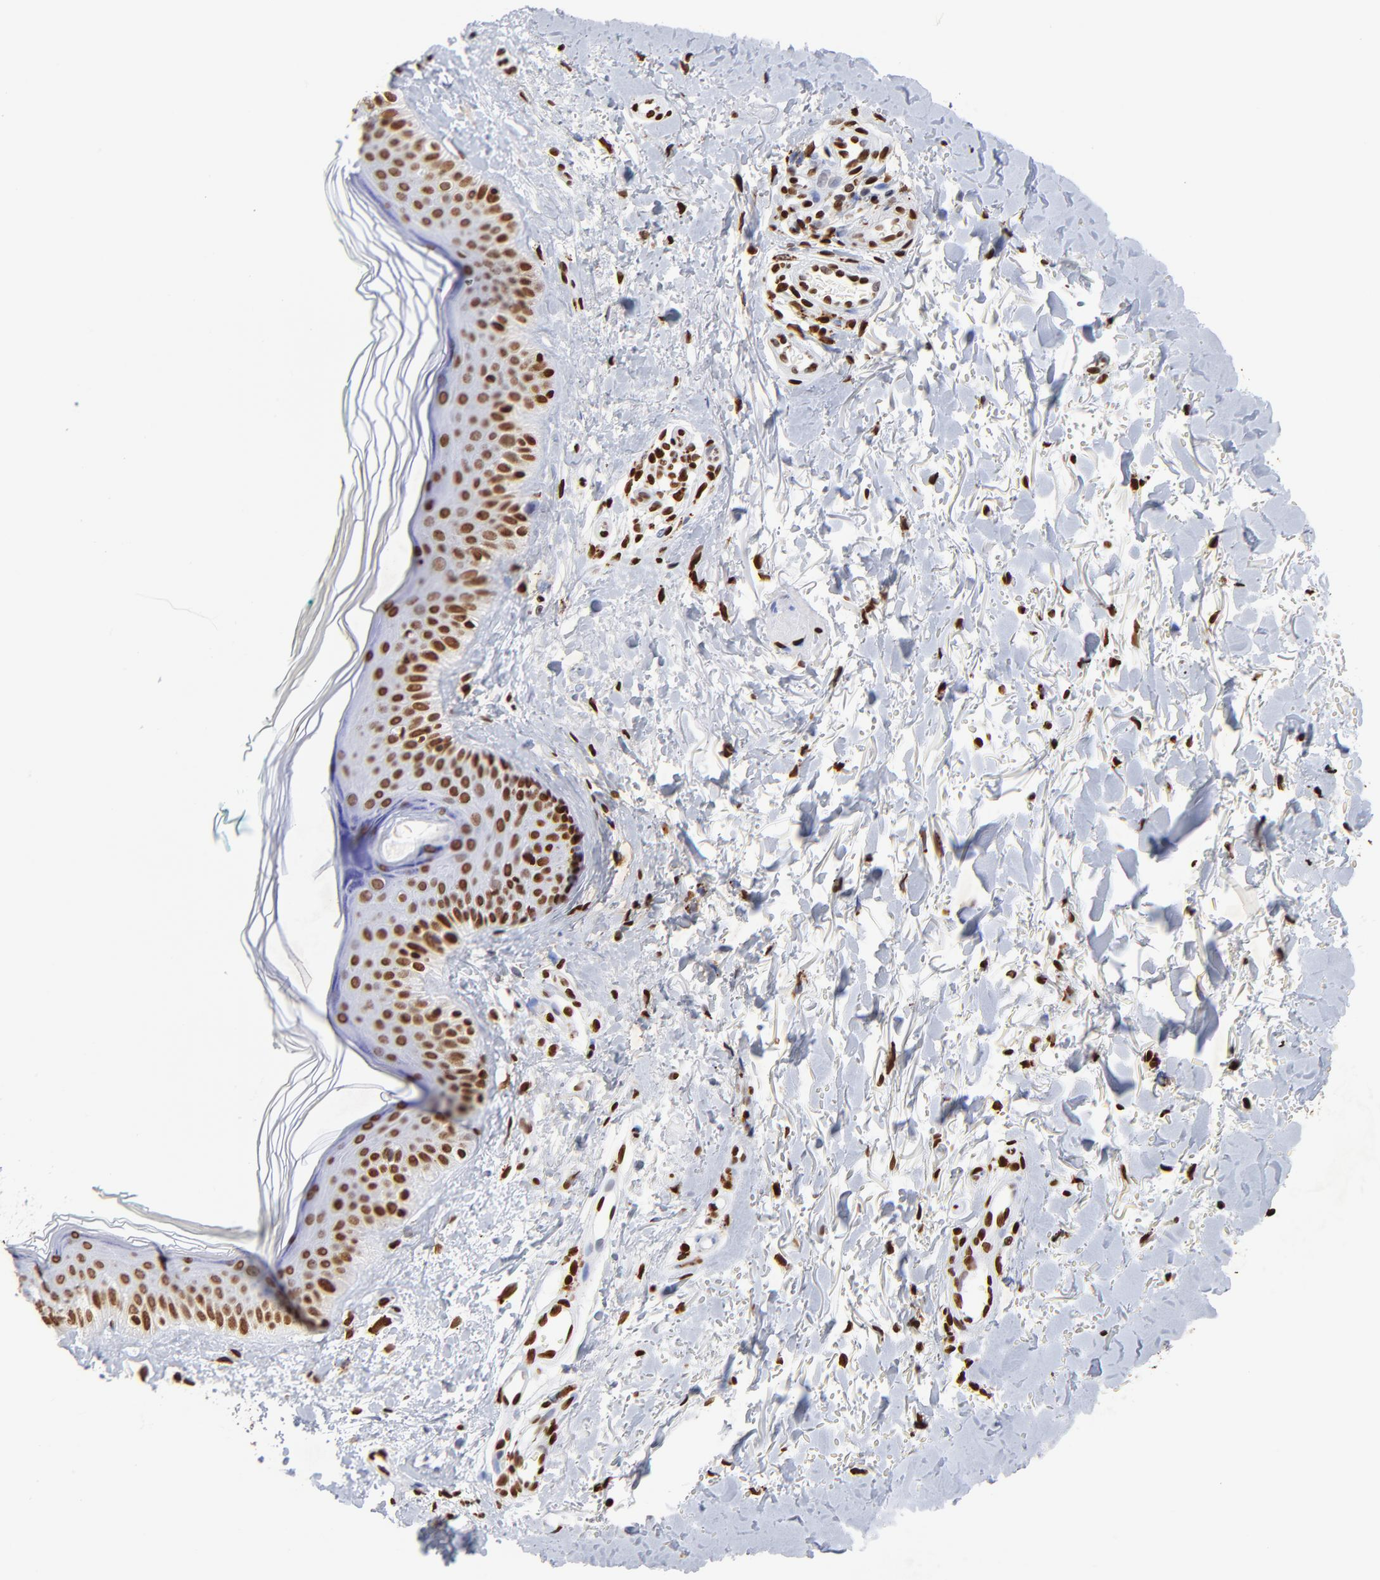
{"staining": {"intensity": "strong", "quantity": "25%-75%", "location": "nuclear"}, "tissue": "skin", "cell_type": "Fibroblasts", "image_type": "normal", "snomed": [{"axis": "morphology", "description": "Normal tissue, NOS"}, {"axis": "topography", "description": "Skin"}], "caption": "Immunohistochemical staining of benign skin demonstrates high levels of strong nuclear expression in about 25%-75% of fibroblasts. (IHC, brightfield microscopy, high magnification).", "gene": "FBH1", "patient": {"sex": "male", "age": 71}}